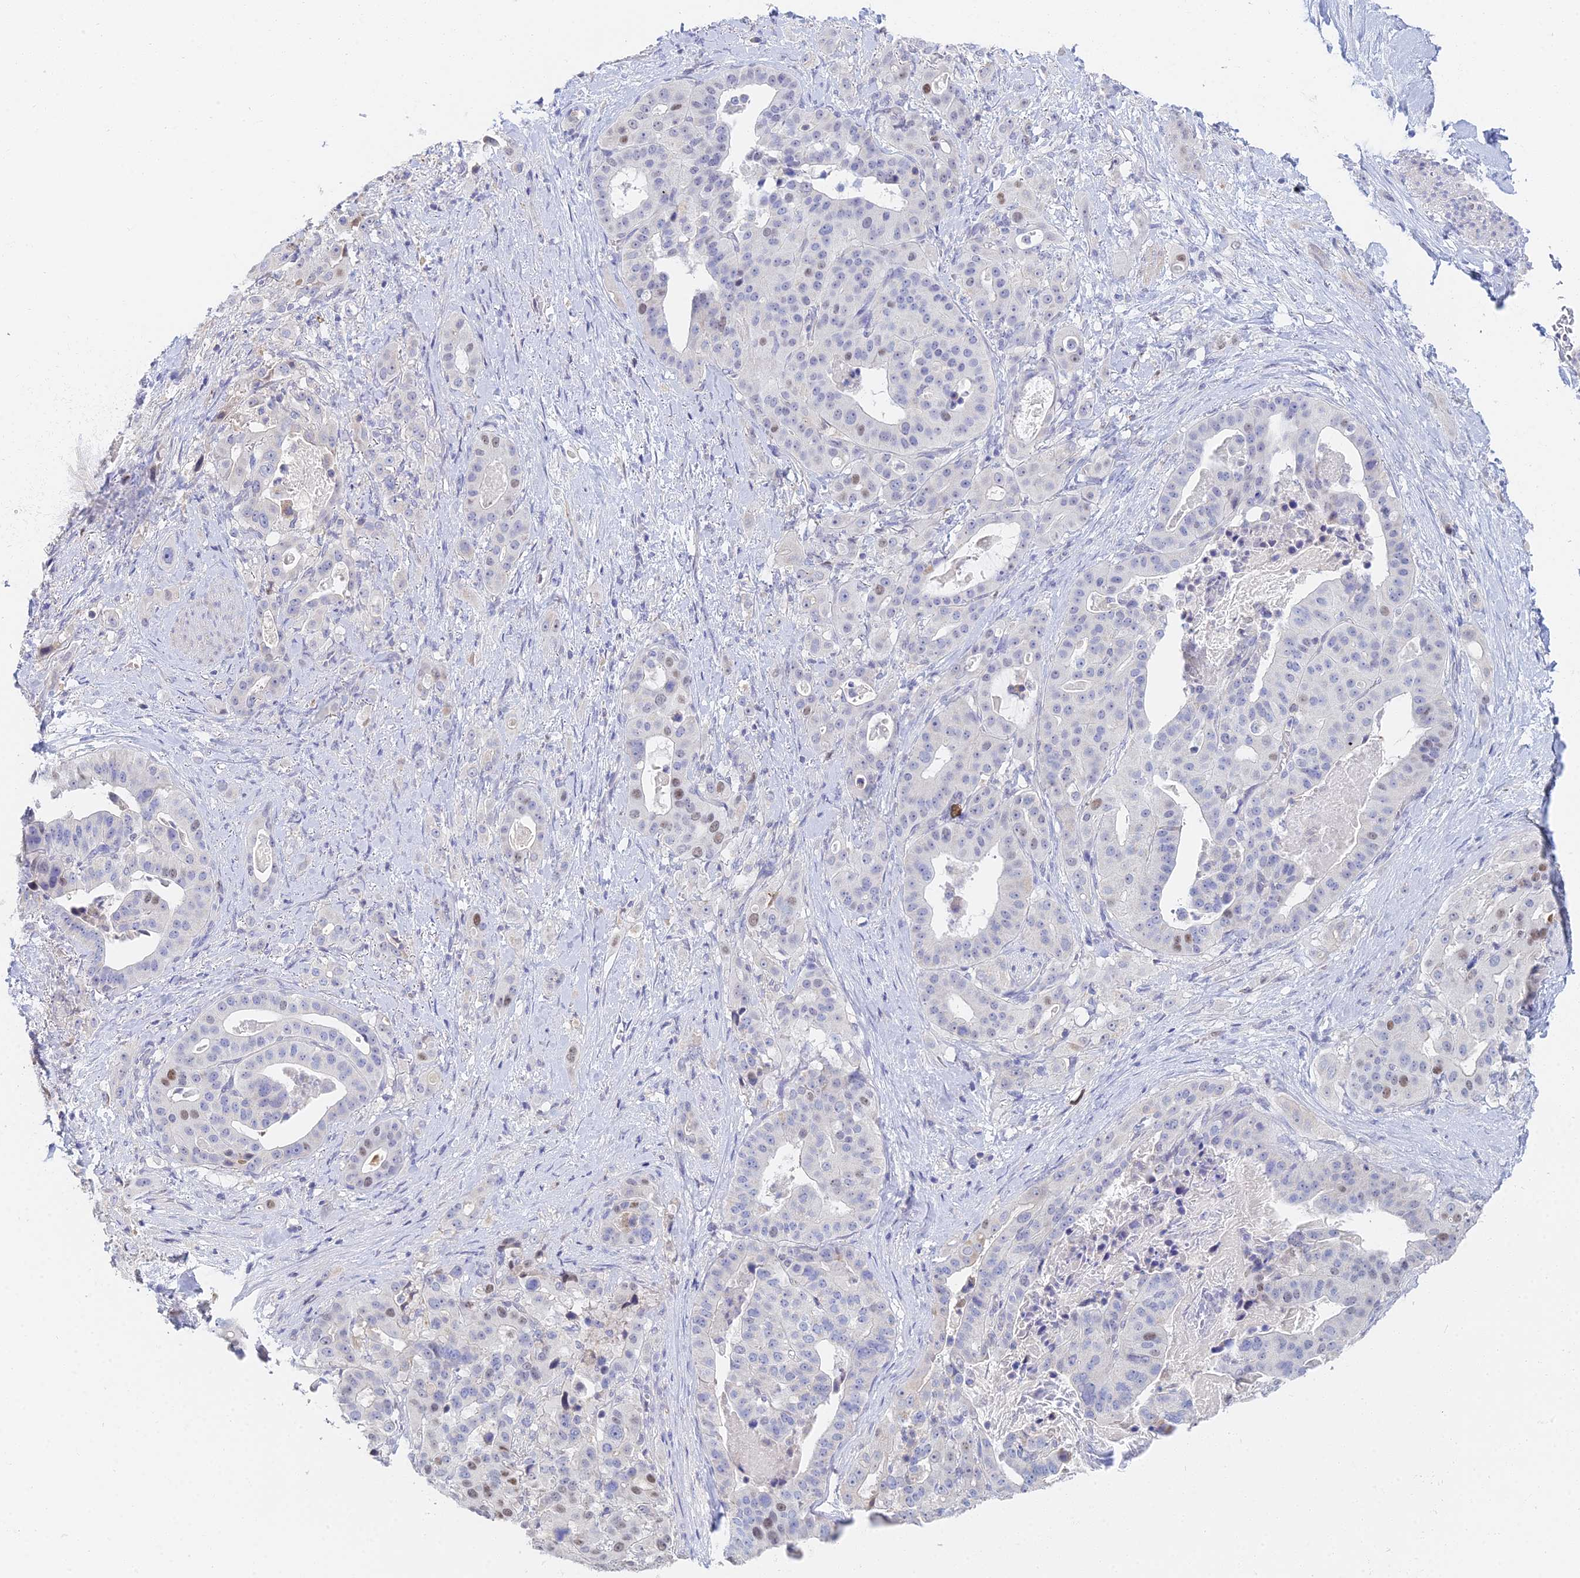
{"staining": {"intensity": "moderate", "quantity": "<25%", "location": "nuclear"}, "tissue": "stomach cancer", "cell_type": "Tumor cells", "image_type": "cancer", "snomed": [{"axis": "morphology", "description": "Adenocarcinoma, NOS"}, {"axis": "topography", "description": "Stomach"}], "caption": "Protein expression analysis of stomach adenocarcinoma displays moderate nuclear positivity in about <25% of tumor cells.", "gene": "MCM2", "patient": {"sex": "male", "age": 48}}